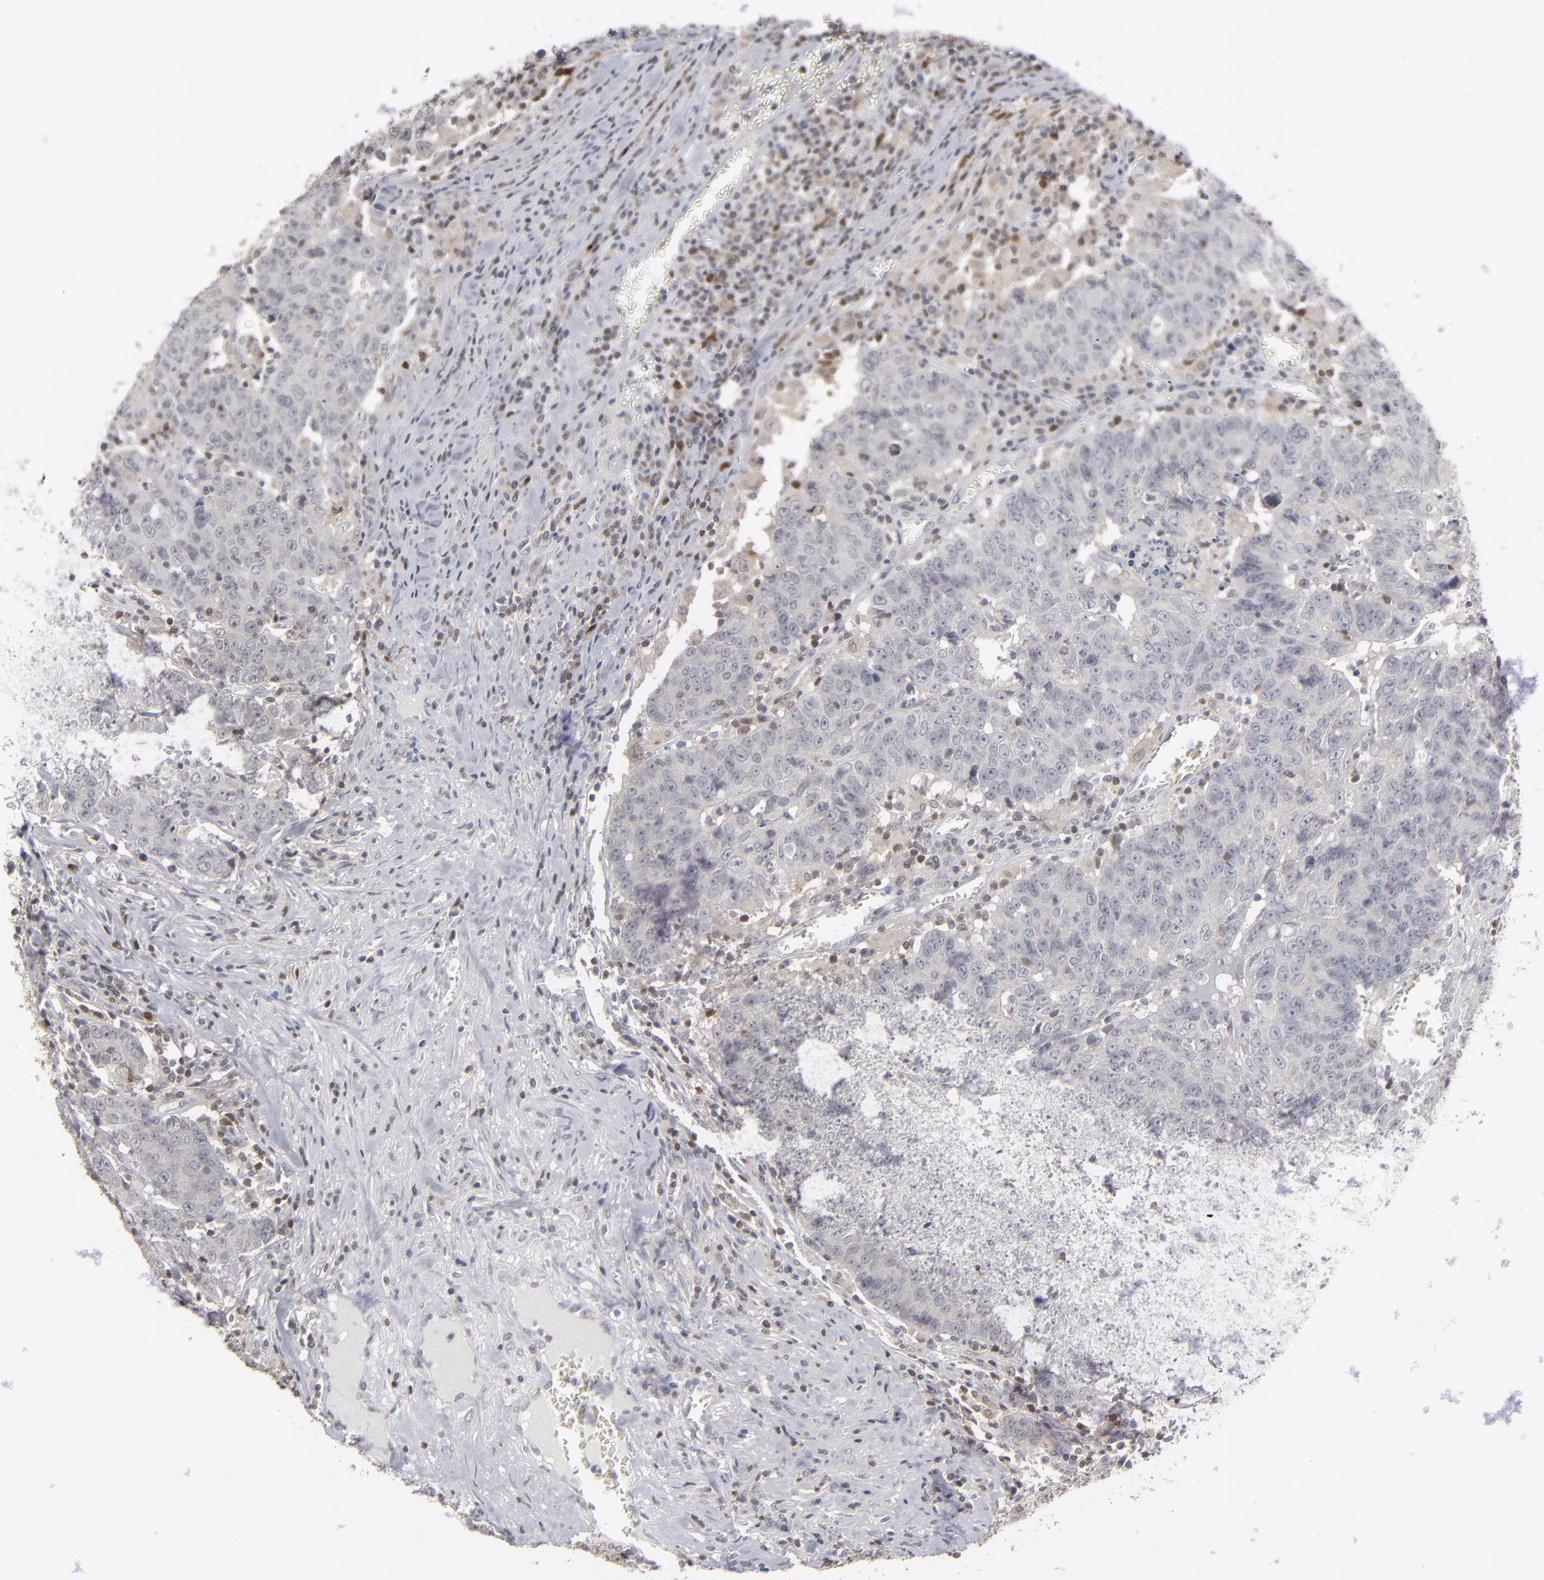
{"staining": {"intensity": "negative", "quantity": "none", "location": "none"}, "tissue": "colorectal cancer", "cell_type": "Tumor cells", "image_type": "cancer", "snomed": [{"axis": "morphology", "description": "Adenocarcinoma, NOS"}, {"axis": "topography", "description": "Colon"}], "caption": "Colorectal cancer (adenocarcinoma) stained for a protein using immunohistochemistry demonstrates no staining tumor cells.", "gene": "STAT4", "patient": {"sex": "female", "age": 53}}